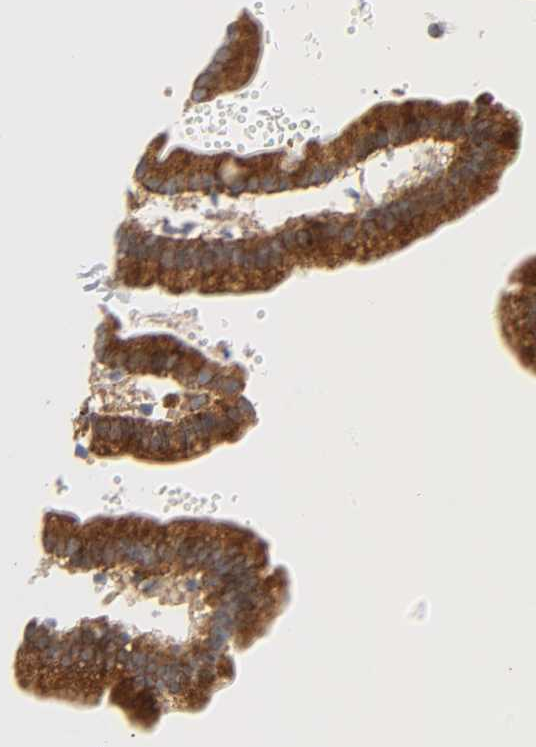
{"staining": {"intensity": "strong", "quantity": ">75%", "location": "cytoplasmic/membranous"}, "tissue": "duodenum", "cell_type": "Glandular cells", "image_type": "normal", "snomed": [{"axis": "morphology", "description": "Normal tissue, NOS"}, {"axis": "topography", "description": "Duodenum"}], "caption": "Human duodenum stained with a protein marker displays strong staining in glandular cells.", "gene": "BAX", "patient": {"sex": "male", "age": 66}}